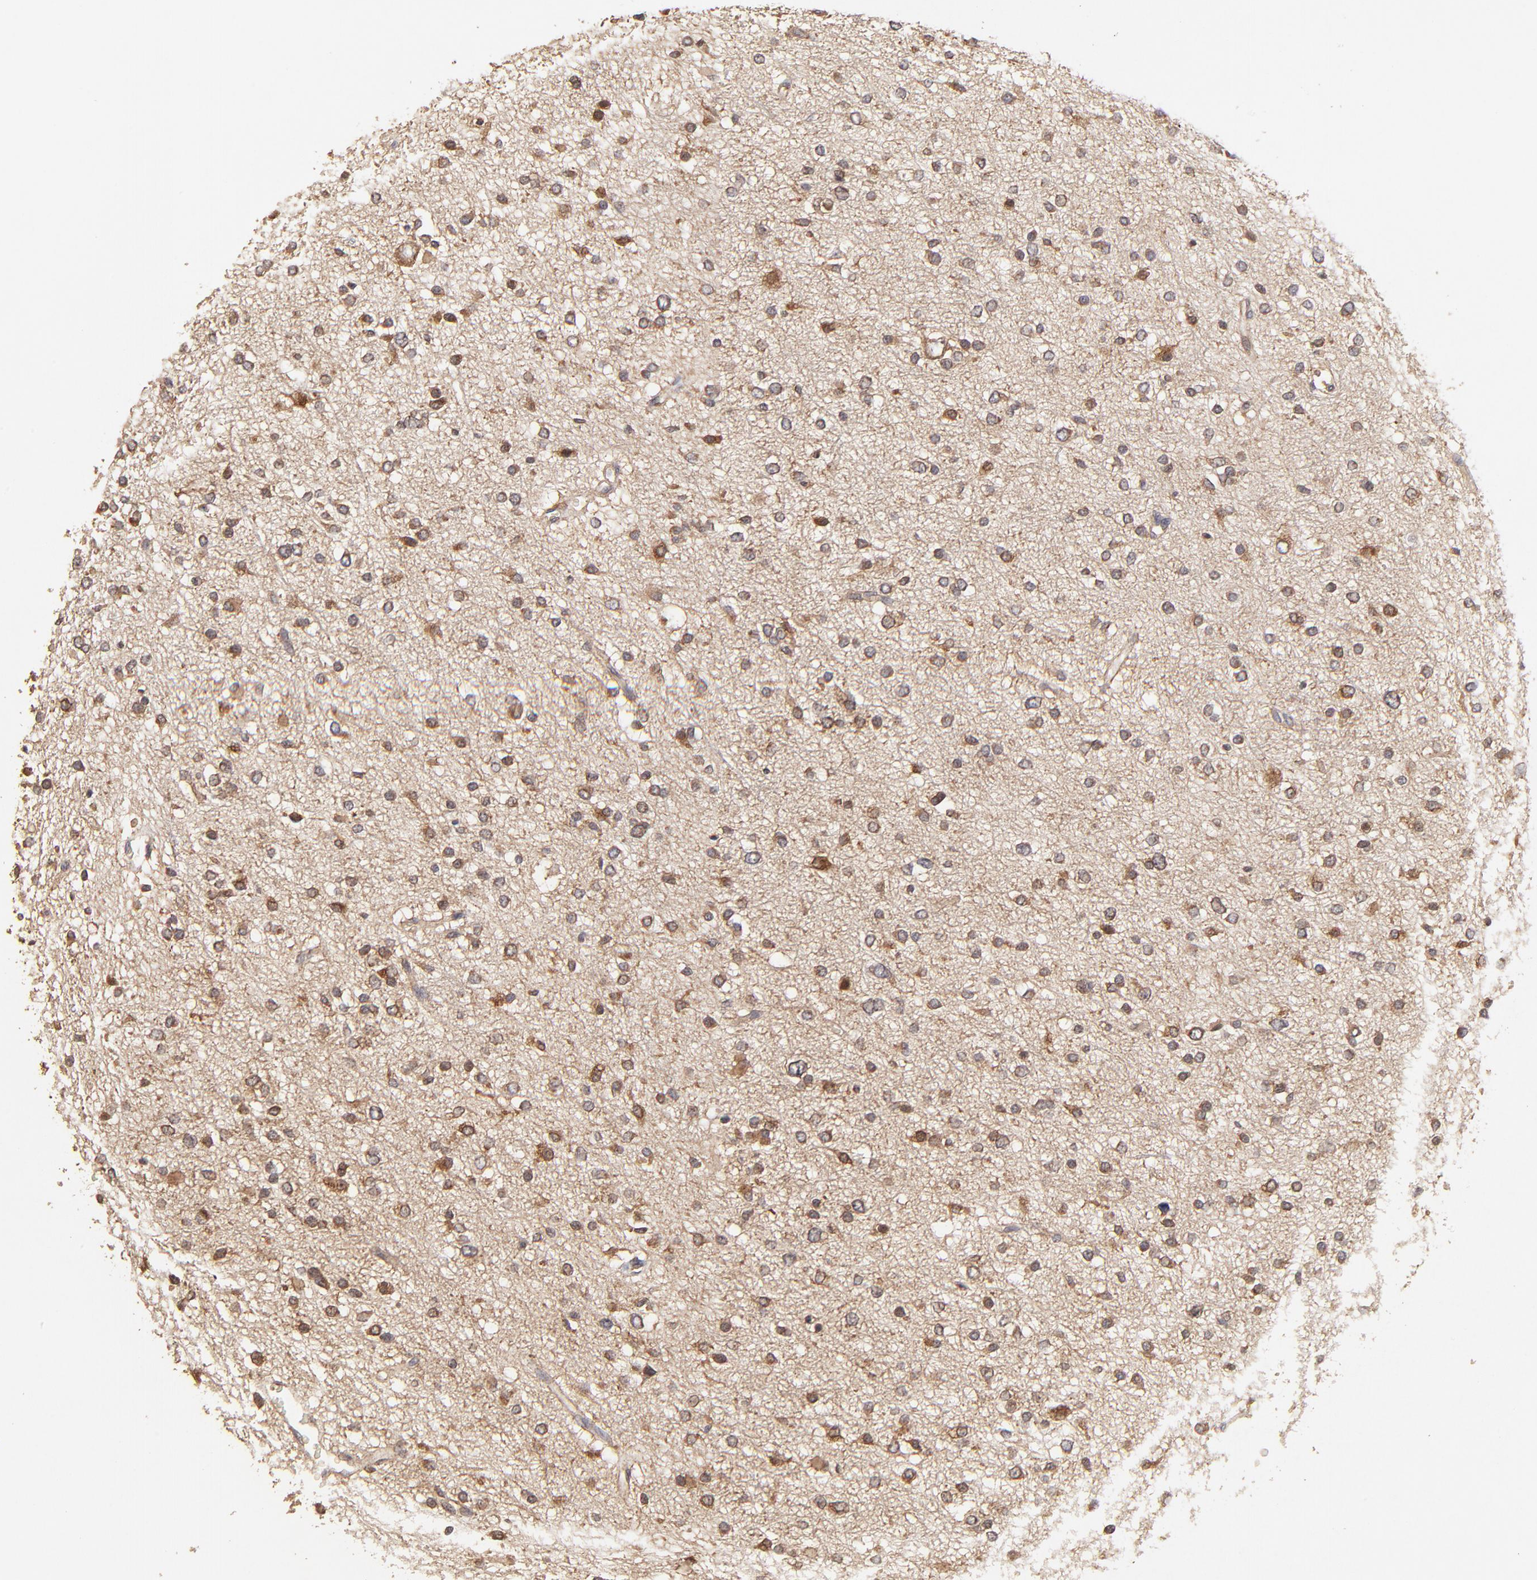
{"staining": {"intensity": "moderate", "quantity": ">75%", "location": "cytoplasmic/membranous"}, "tissue": "glioma", "cell_type": "Tumor cells", "image_type": "cancer", "snomed": [{"axis": "morphology", "description": "Glioma, malignant, Low grade"}, {"axis": "topography", "description": "Brain"}], "caption": "Immunohistochemistry photomicrograph of glioma stained for a protein (brown), which displays medium levels of moderate cytoplasmic/membranous expression in approximately >75% of tumor cells.", "gene": "STON2", "patient": {"sex": "female", "age": 36}}